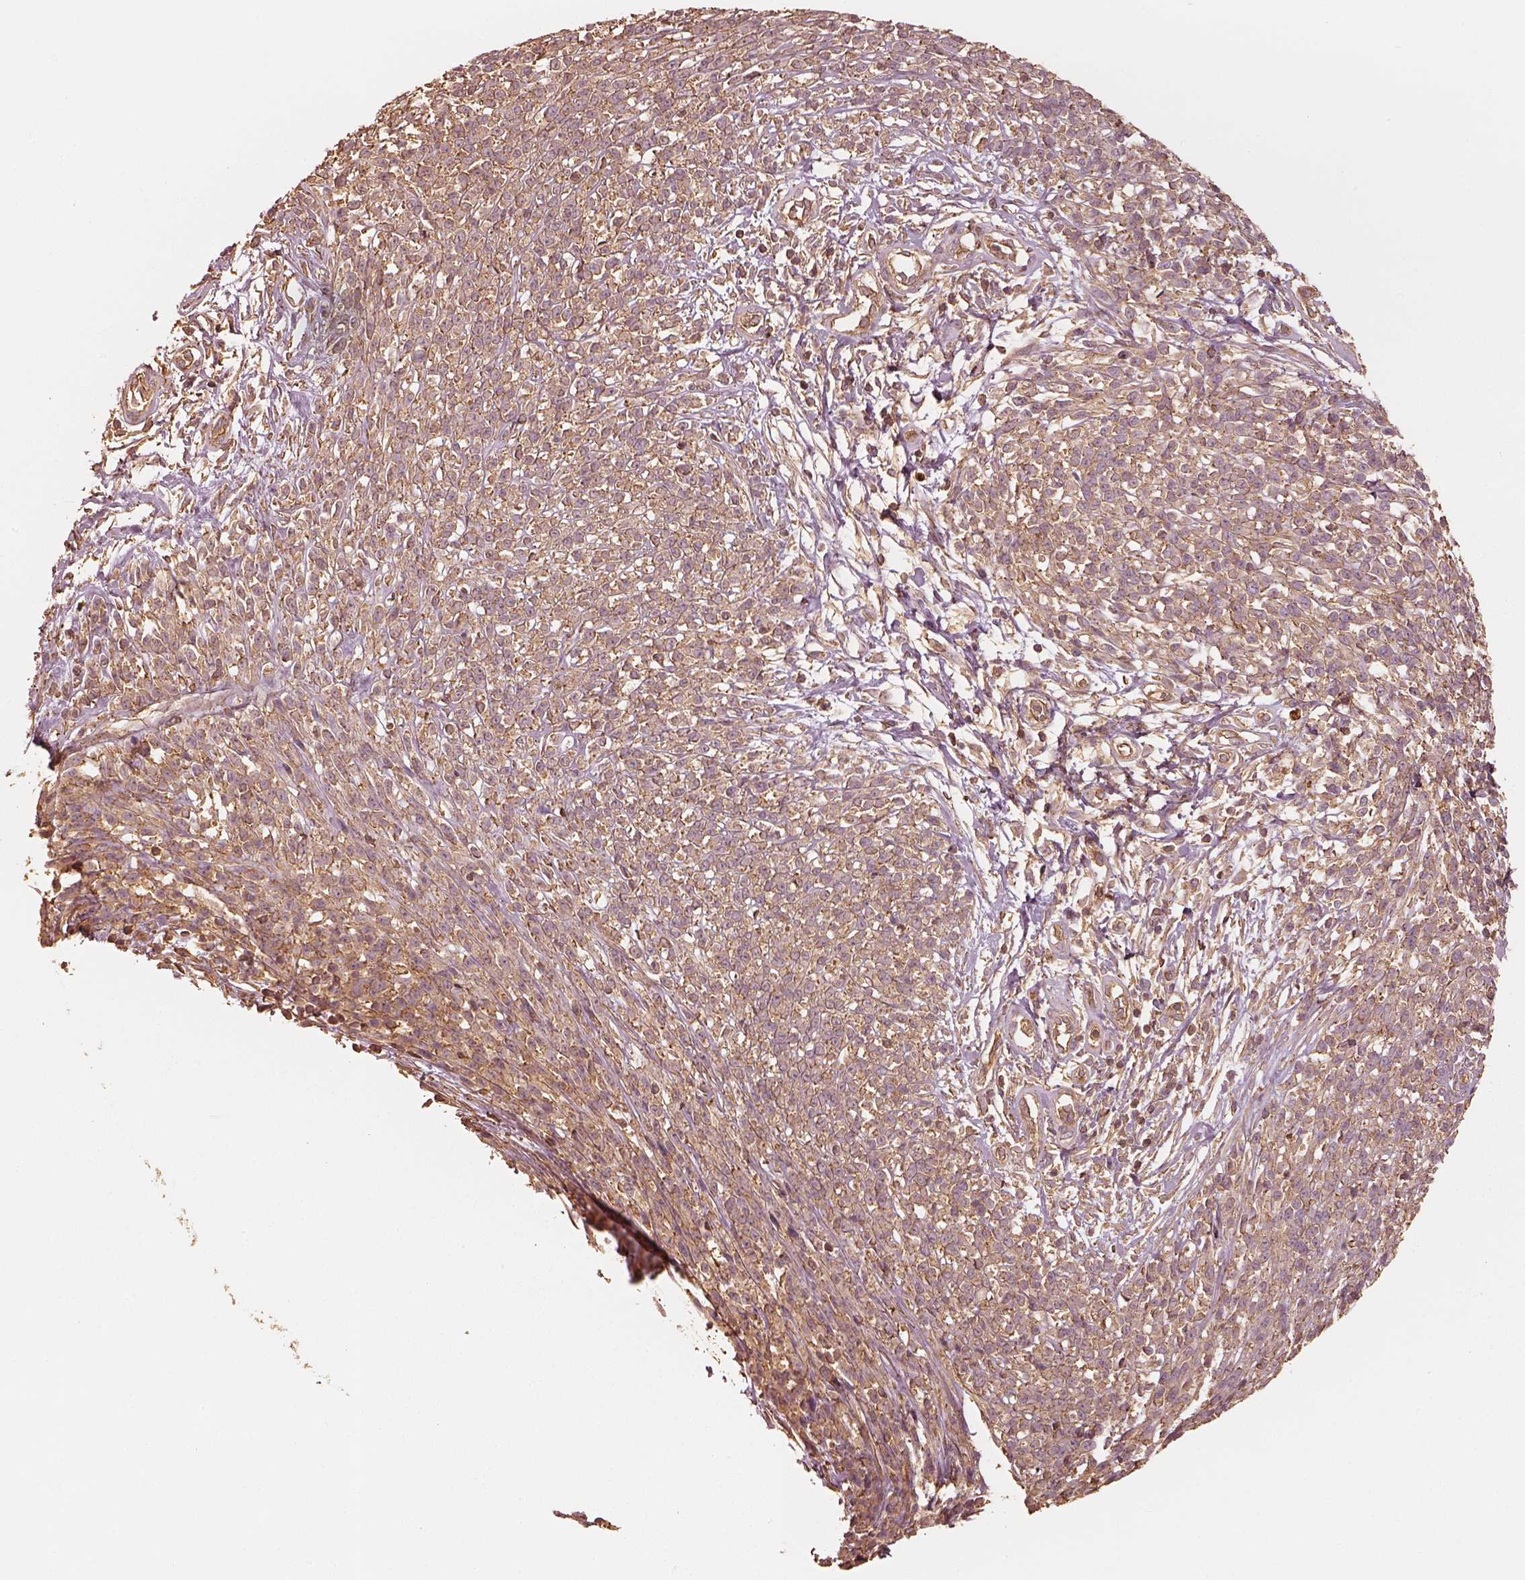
{"staining": {"intensity": "moderate", "quantity": ">75%", "location": "cytoplasmic/membranous"}, "tissue": "melanoma", "cell_type": "Tumor cells", "image_type": "cancer", "snomed": [{"axis": "morphology", "description": "Malignant melanoma, NOS"}, {"axis": "topography", "description": "Skin"}, {"axis": "topography", "description": "Skin of trunk"}], "caption": "DAB (3,3'-diaminobenzidine) immunohistochemical staining of human malignant melanoma exhibits moderate cytoplasmic/membranous protein staining in approximately >75% of tumor cells.", "gene": "WDR7", "patient": {"sex": "male", "age": 74}}